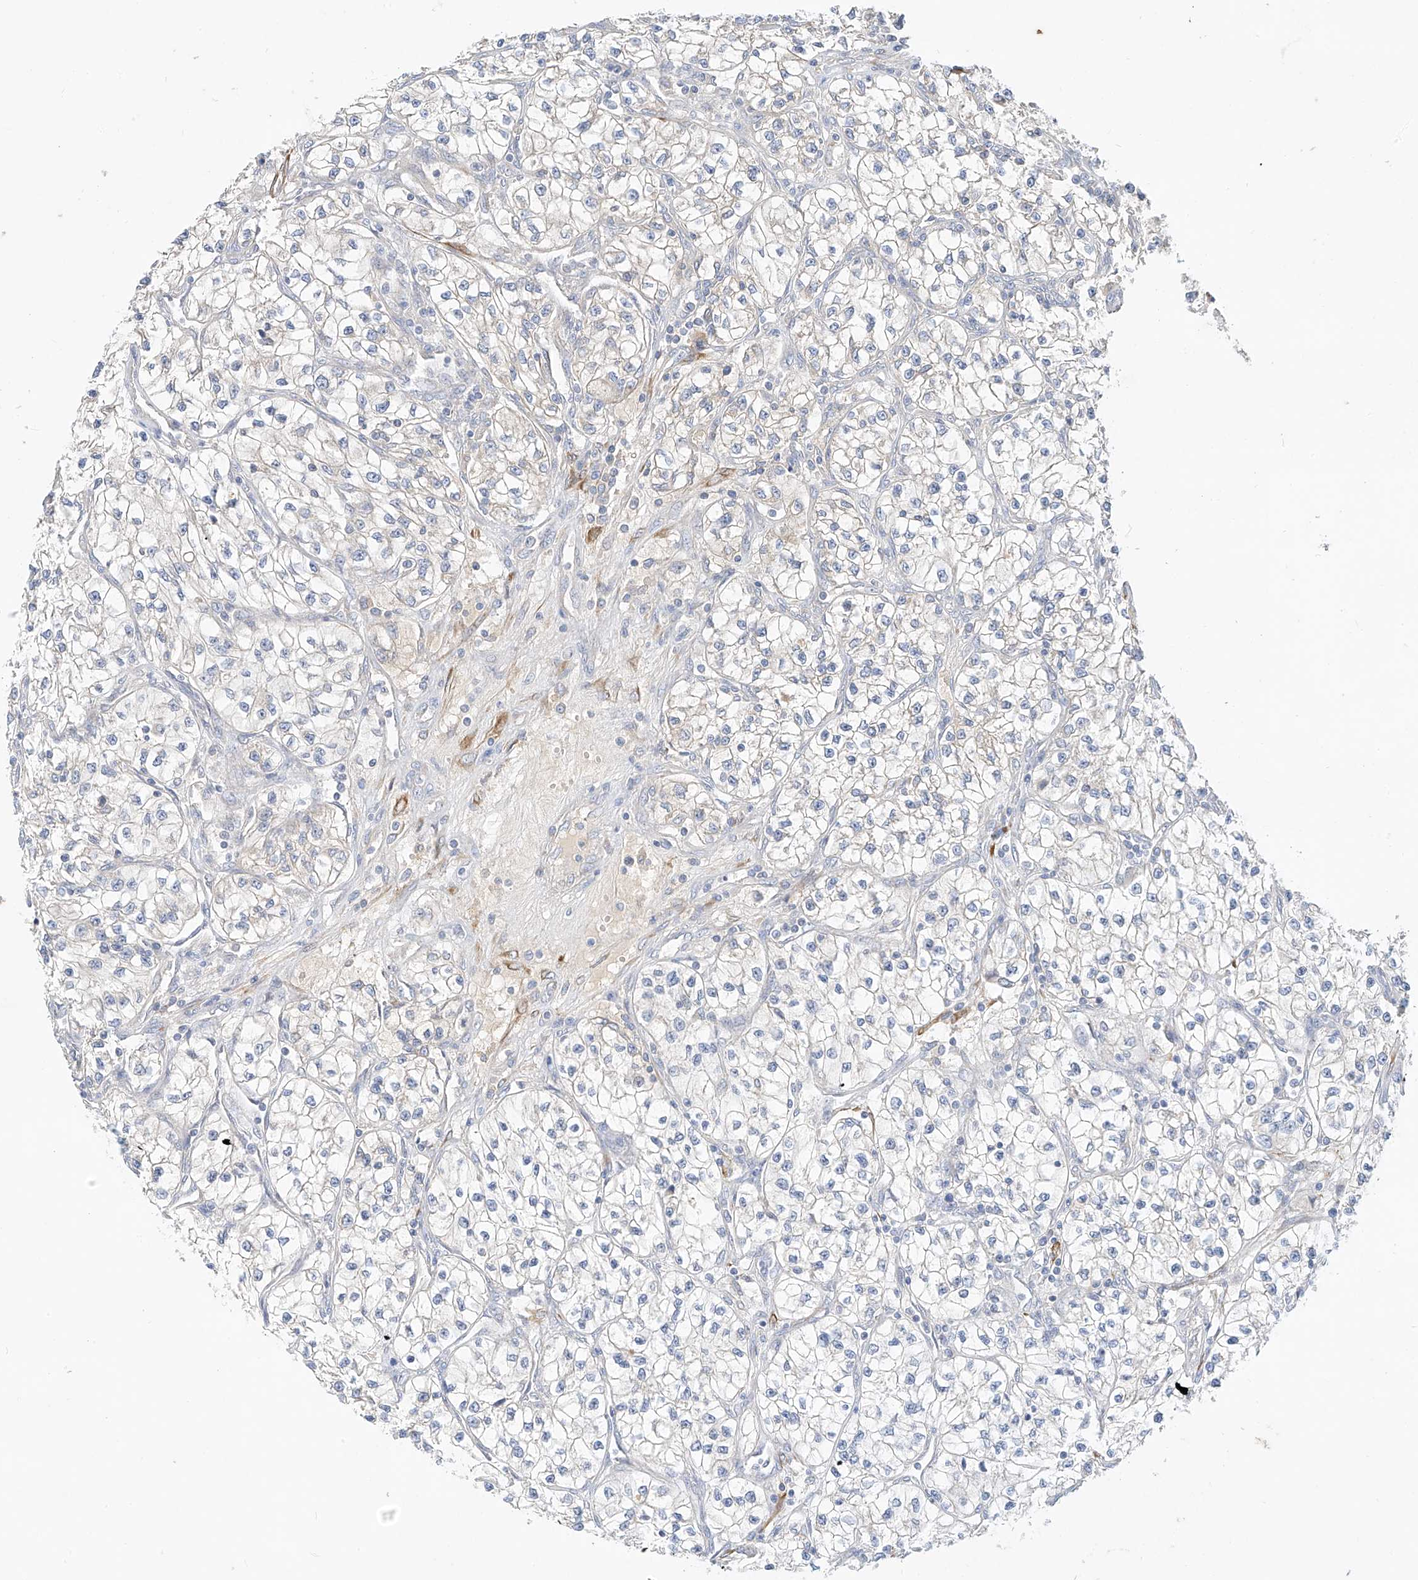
{"staining": {"intensity": "negative", "quantity": "none", "location": "none"}, "tissue": "renal cancer", "cell_type": "Tumor cells", "image_type": "cancer", "snomed": [{"axis": "morphology", "description": "Adenocarcinoma, NOS"}, {"axis": "topography", "description": "Kidney"}], "caption": "This is an immunohistochemistry (IHC) histopathology image of human renal adenocarcinoma. There is no positivity in tumor cells.", "gene": "RASA2", "patient": {"sex": "female", "age": 57}}